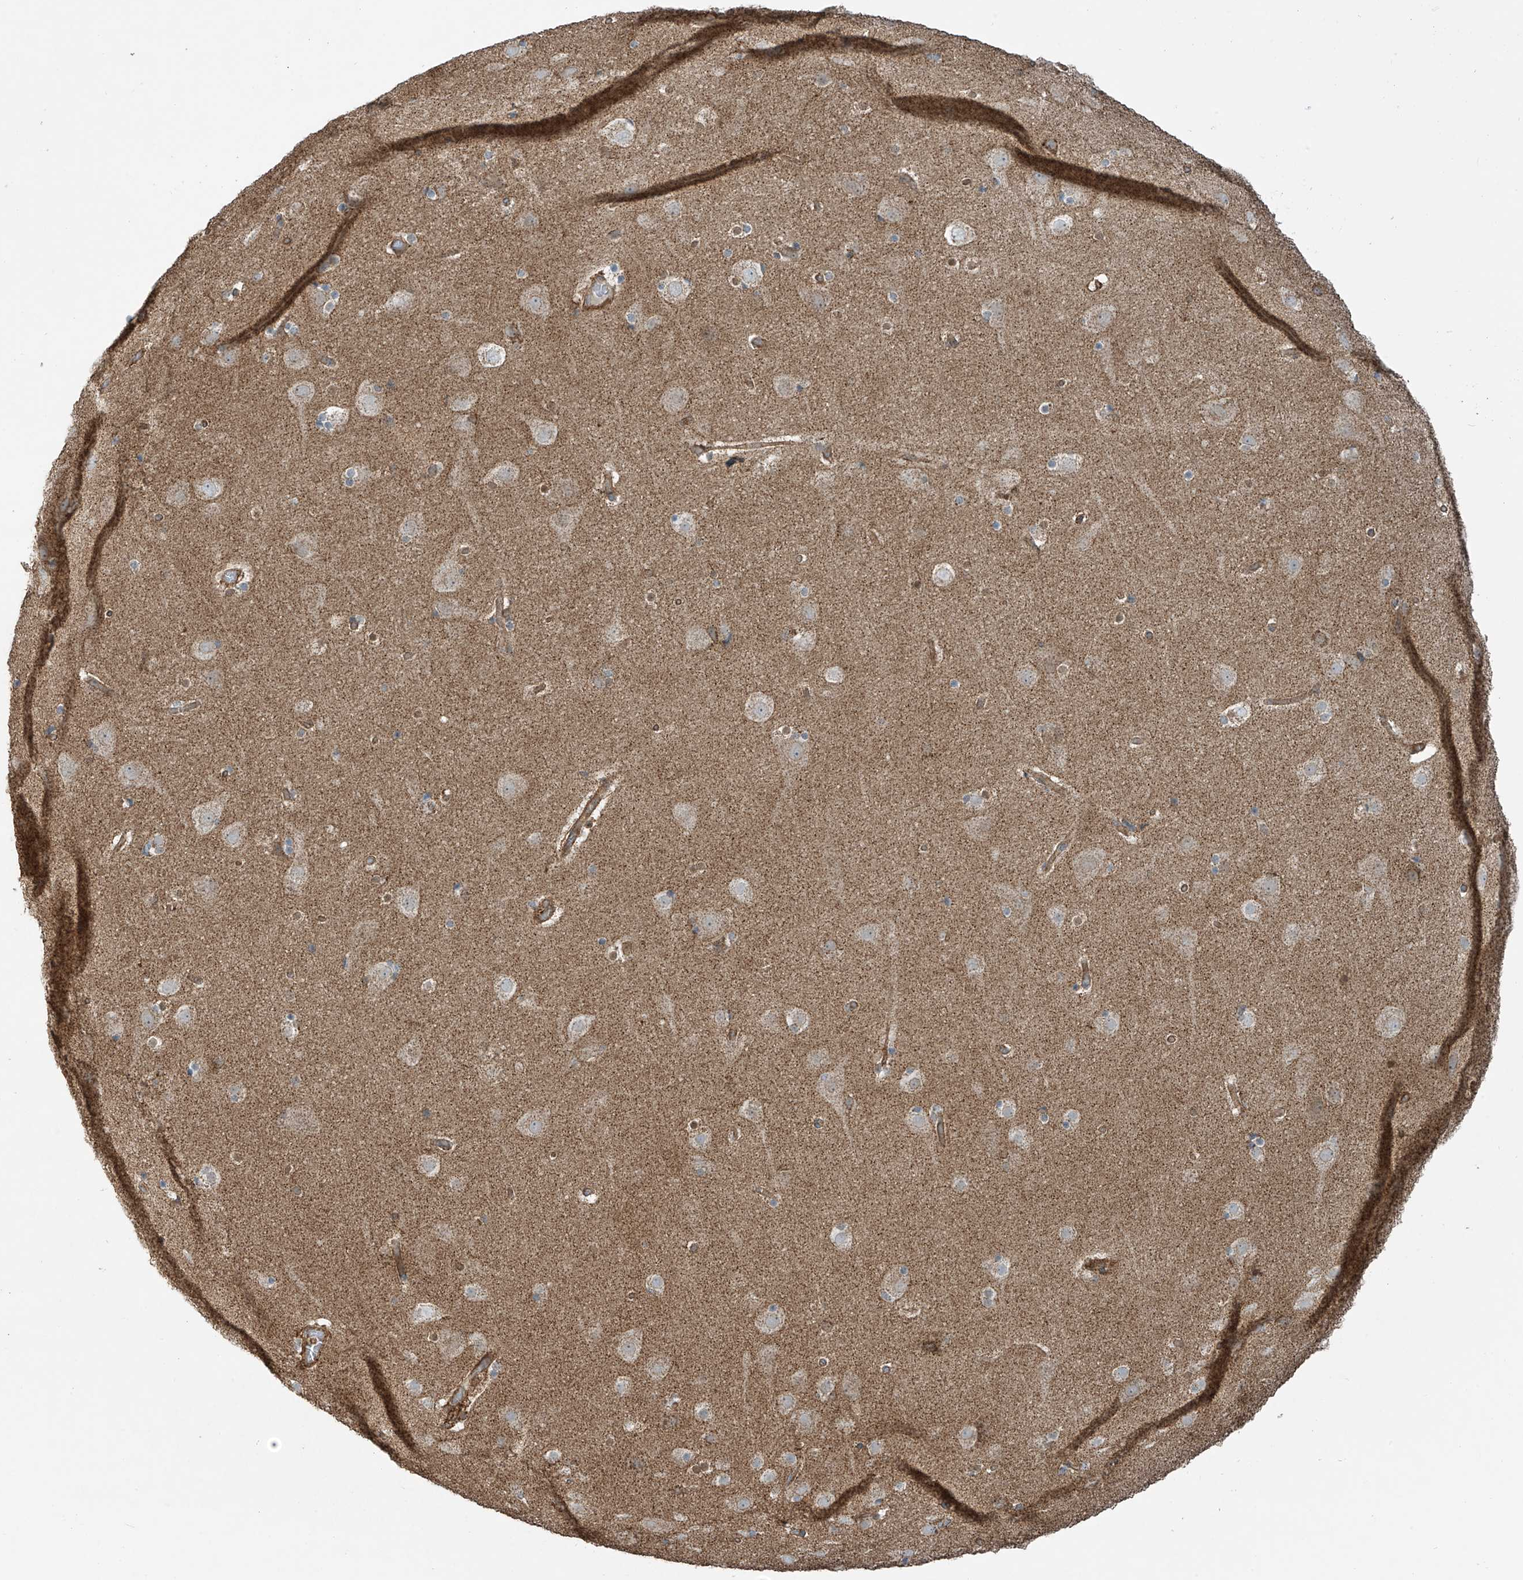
{"staining": {"intensity": "moderate", "quantity": ">75%", "location": "cytoplasmic/membranous"}, "tissue": "cerebral cortex", "cell_type": "Endothelial cells", "image_type": "normal", "snomed": [{"axis": "morphology", "description": "Normal tissue, NOS"}, {"axis": "topography", "description": "Cerebral cortex"}], "caption": "A photomicrograph showing moderate cytoplasmic/membranous staining in approximately >75% of endothelial cells in benign cerebral cortex, as visualized by brown immunohistochemical staining.", "gene": "EIF5B", "patient": {"sex": "male", "age": 57}}